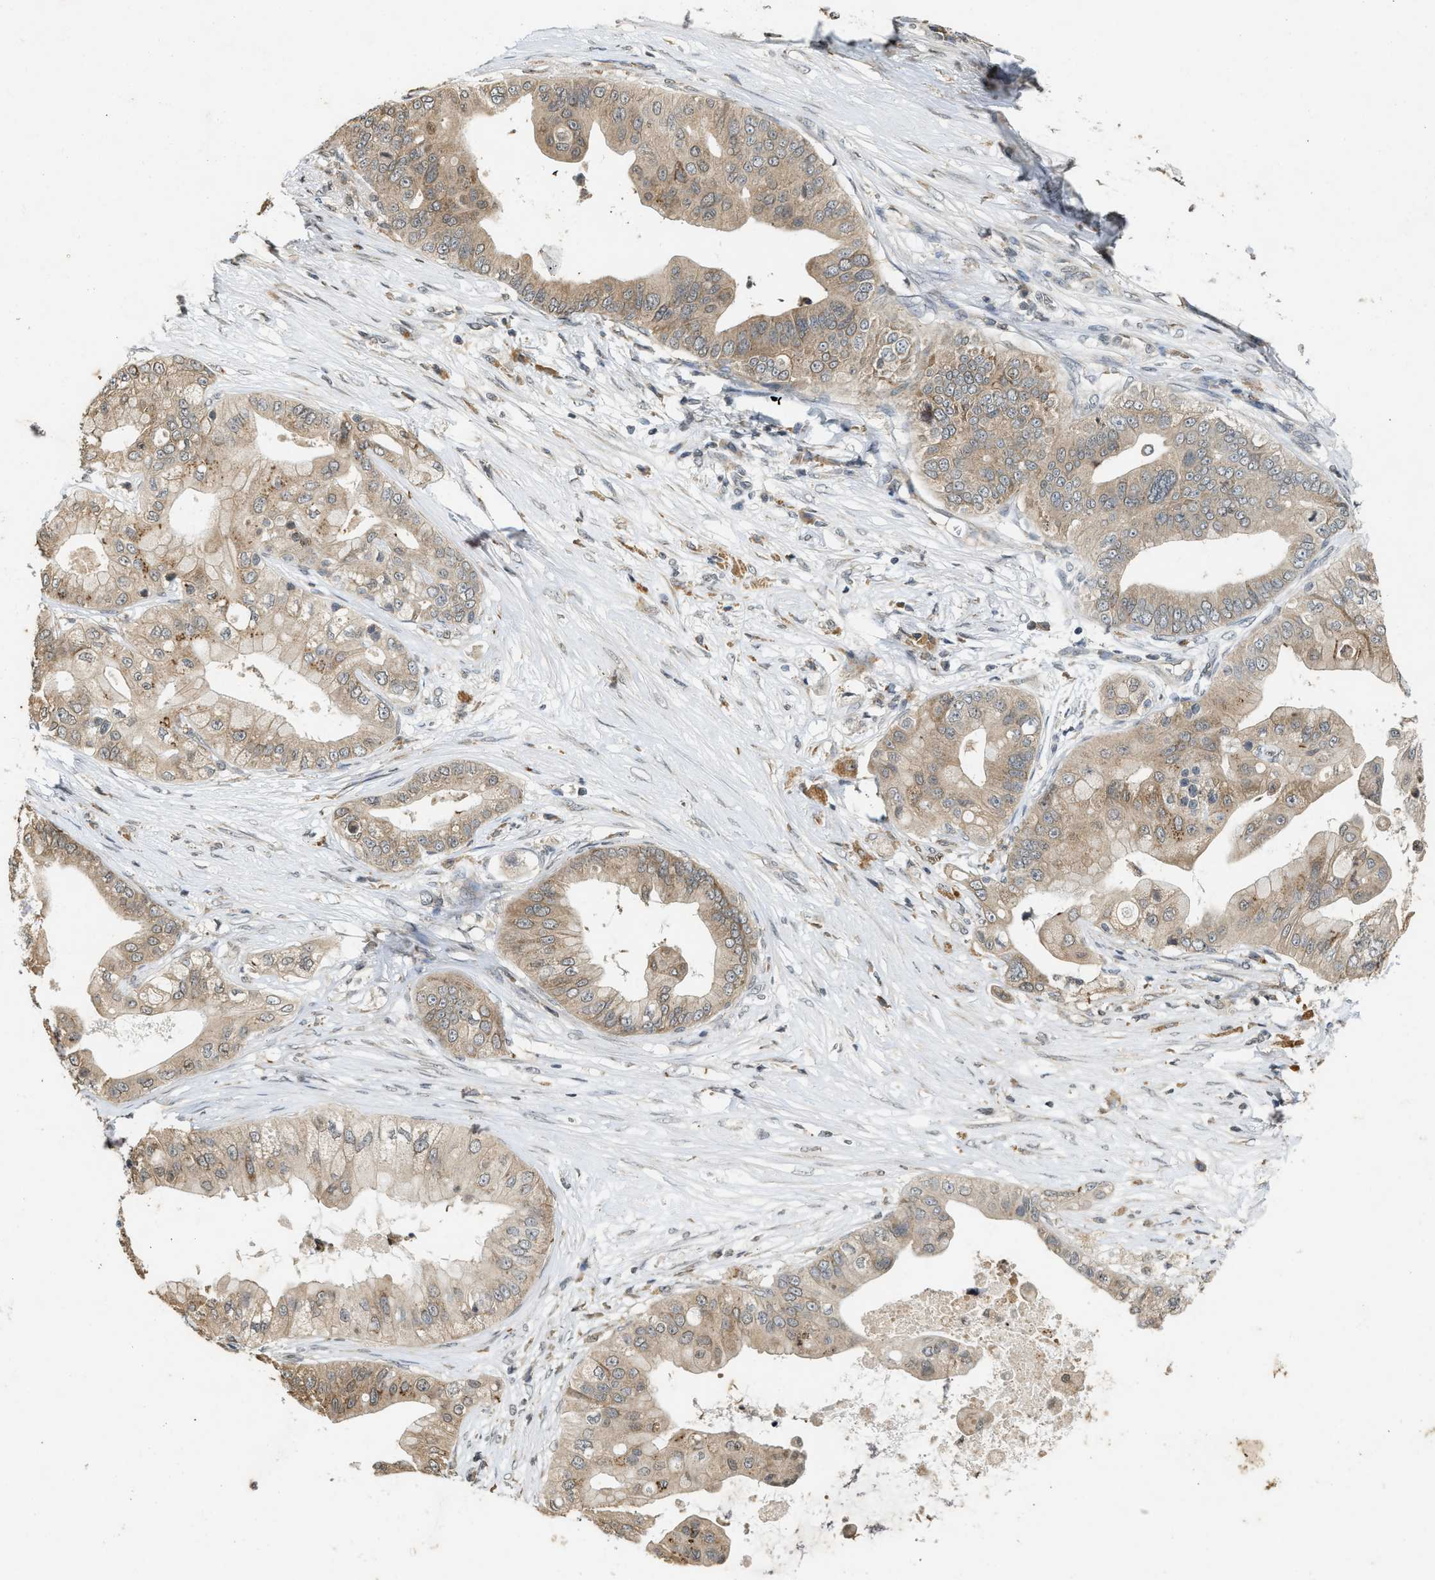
{"staining": {"intensity": "weak", "quantity": ">75%", "location": "cytoplasmic/membranous"}, "tissue": "pancreatic cancer", "cell_type": "Tumor cells", "image_type": "cancer", "snomed": [{"axis": "morphology", "description": "Adenocarcinoma, NOS"}, {"axis": "topography", "description": "Pancreas"}], "caption": "IHC (DAB) staining of human pancreatic adenocarcinoma displays weak cytoplasmic/membranous protein positivity in about >75% of tumor cells.", "gene": "KIF21A", "patient": {"sex": "female", "age": 75}}